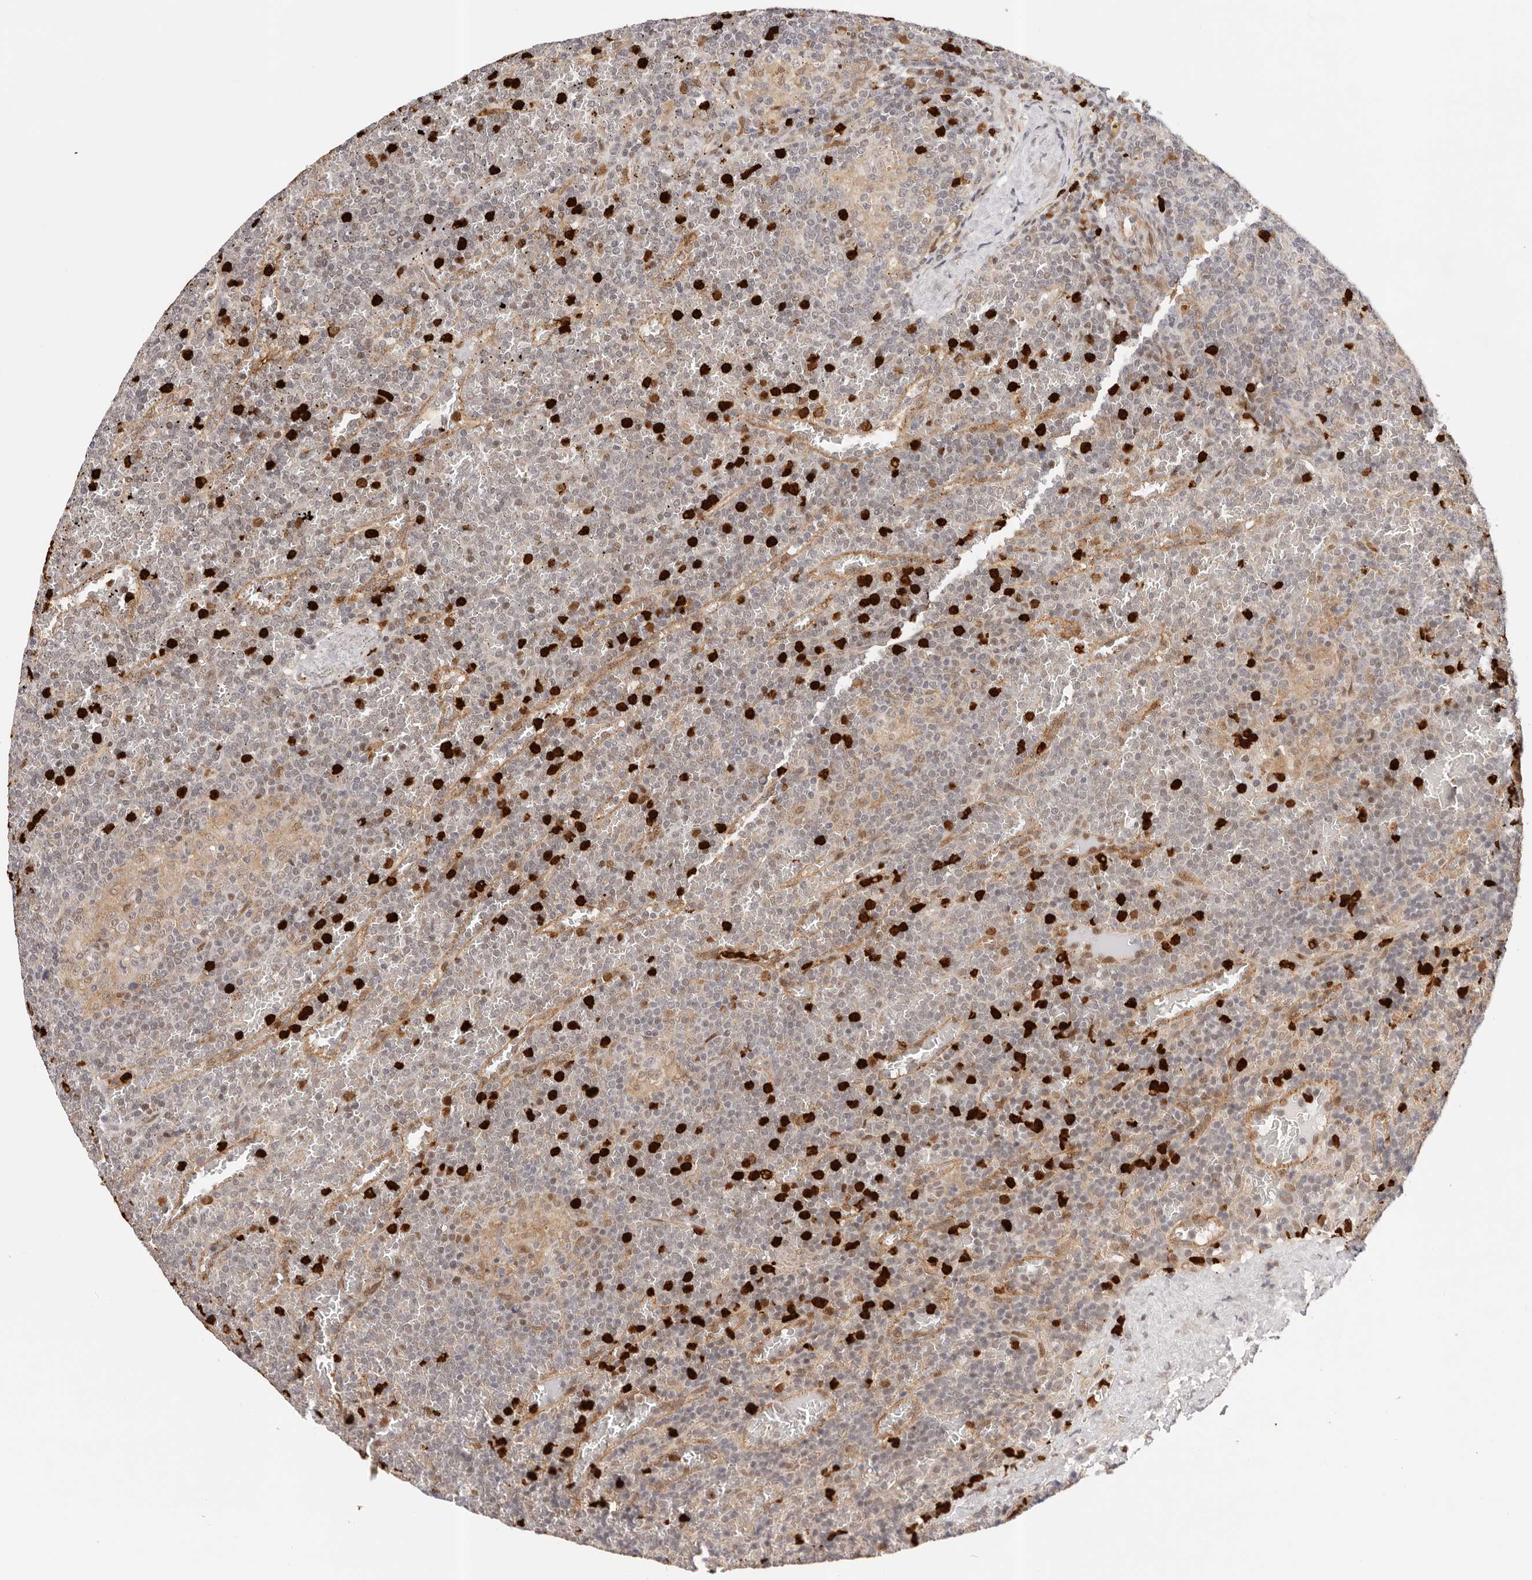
{"staining": {"intensity": "negative", "quantity": "none", "location": "none"}, "tissue": "lymphoma", "cell_type": "Tumor cells", "image_type": "cancer", "snomed": [{"axis": "morphology", "description": "Malignant lymphoma, non-Hodgkin's type, Low grade"}, {"axis": "topography", "description": "Spleen"}], "caption": "IHC of human lymphoma exhibits no expression in tumor cells.", "gene": "AFDN", "patient": {"sex": "female", "age": 19}}